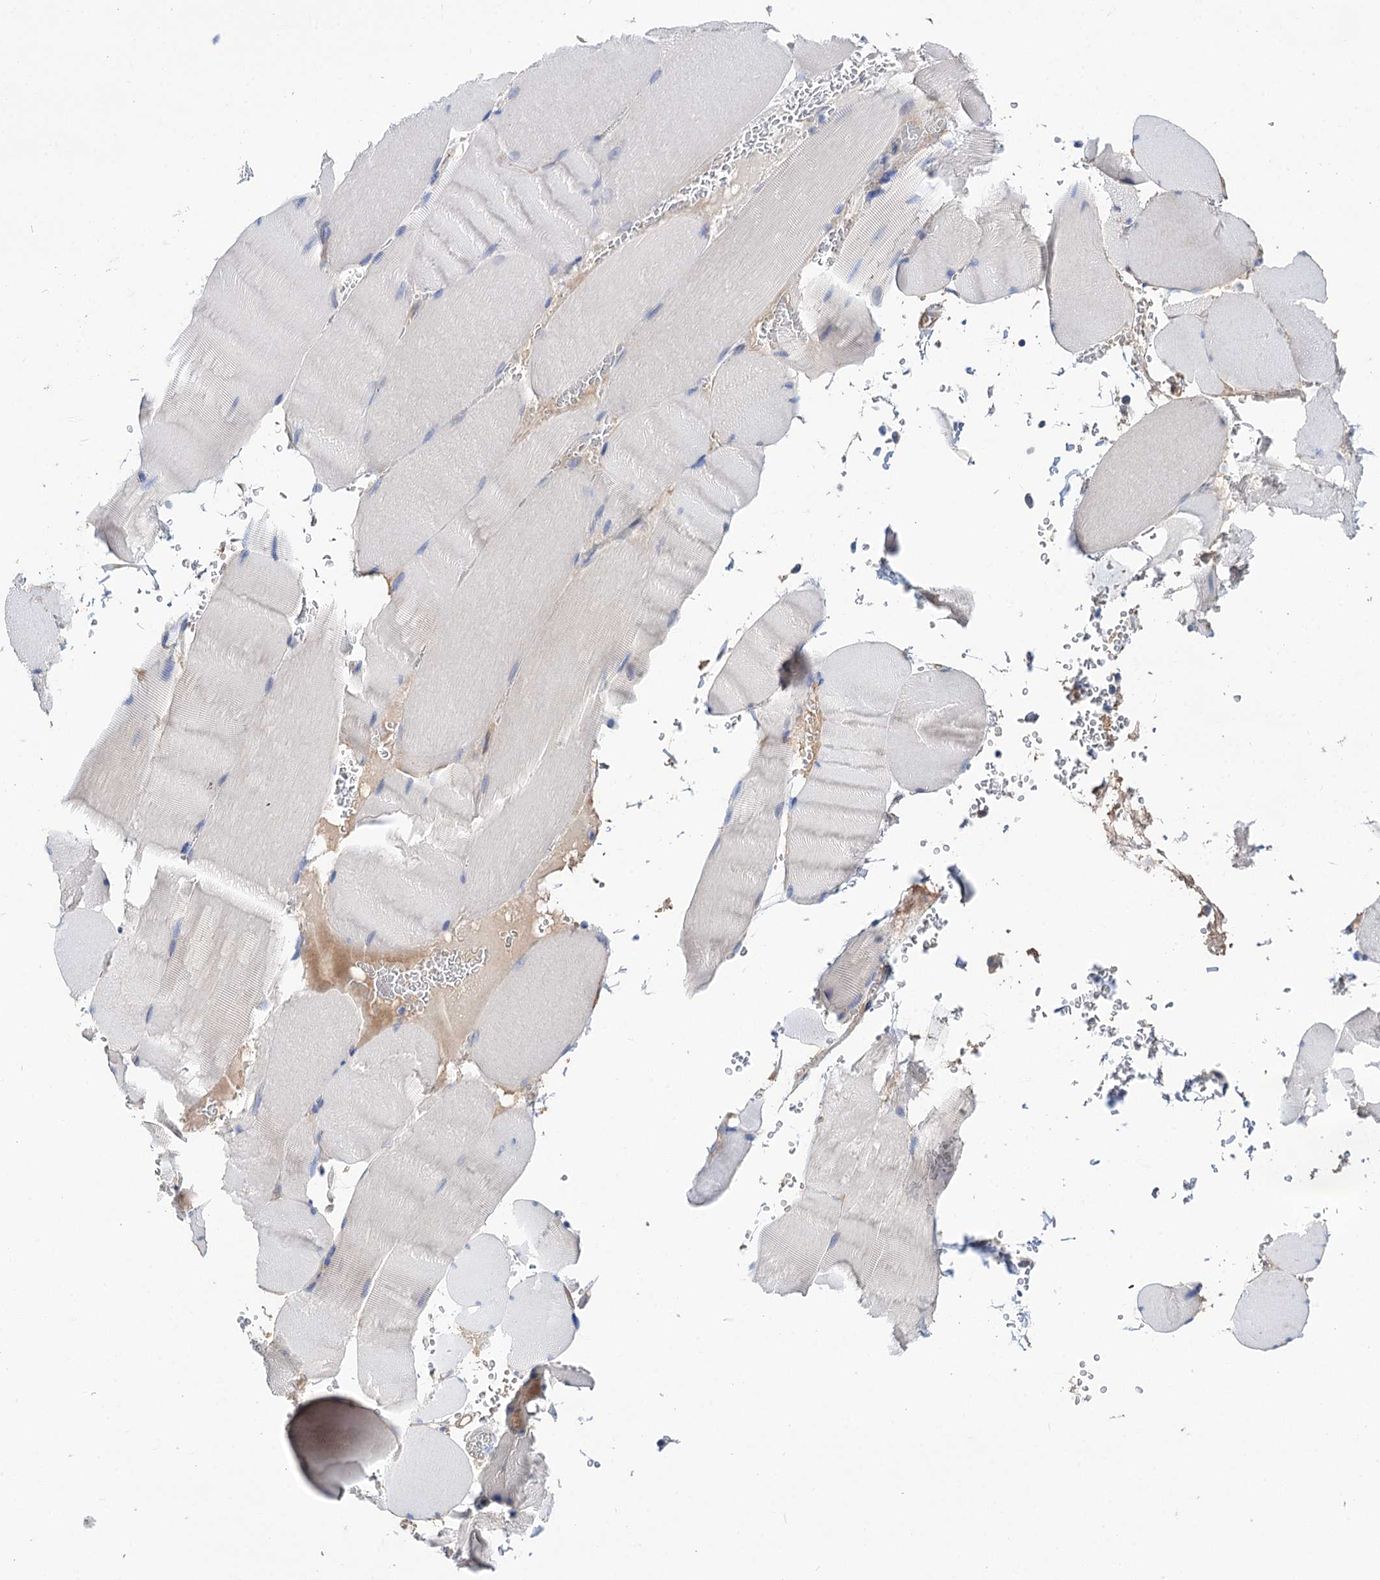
{"staining": {"intensity": "negative", "quantity": "none", "location": "none"}, "tissue": "skeletal muscle", "cell_type": "Myocytes", "image_type": "normal", "snomed": [{"axis": "morphology", "description": "Normal tissue, NOS"}, {"axis": "topography", "description": "Skeletal muscle"}, {"axis": "topography", "description": "Head-Neck"}], "caption": "Immunohistochemistry (IHC) histopathology image of normal skeletal muscle: human skeletal muscle stained with DAB shows no significant protein positivity in myocytes.", "gene": "NUDCD2", "patient": {"sex": "male", "age": 66}}